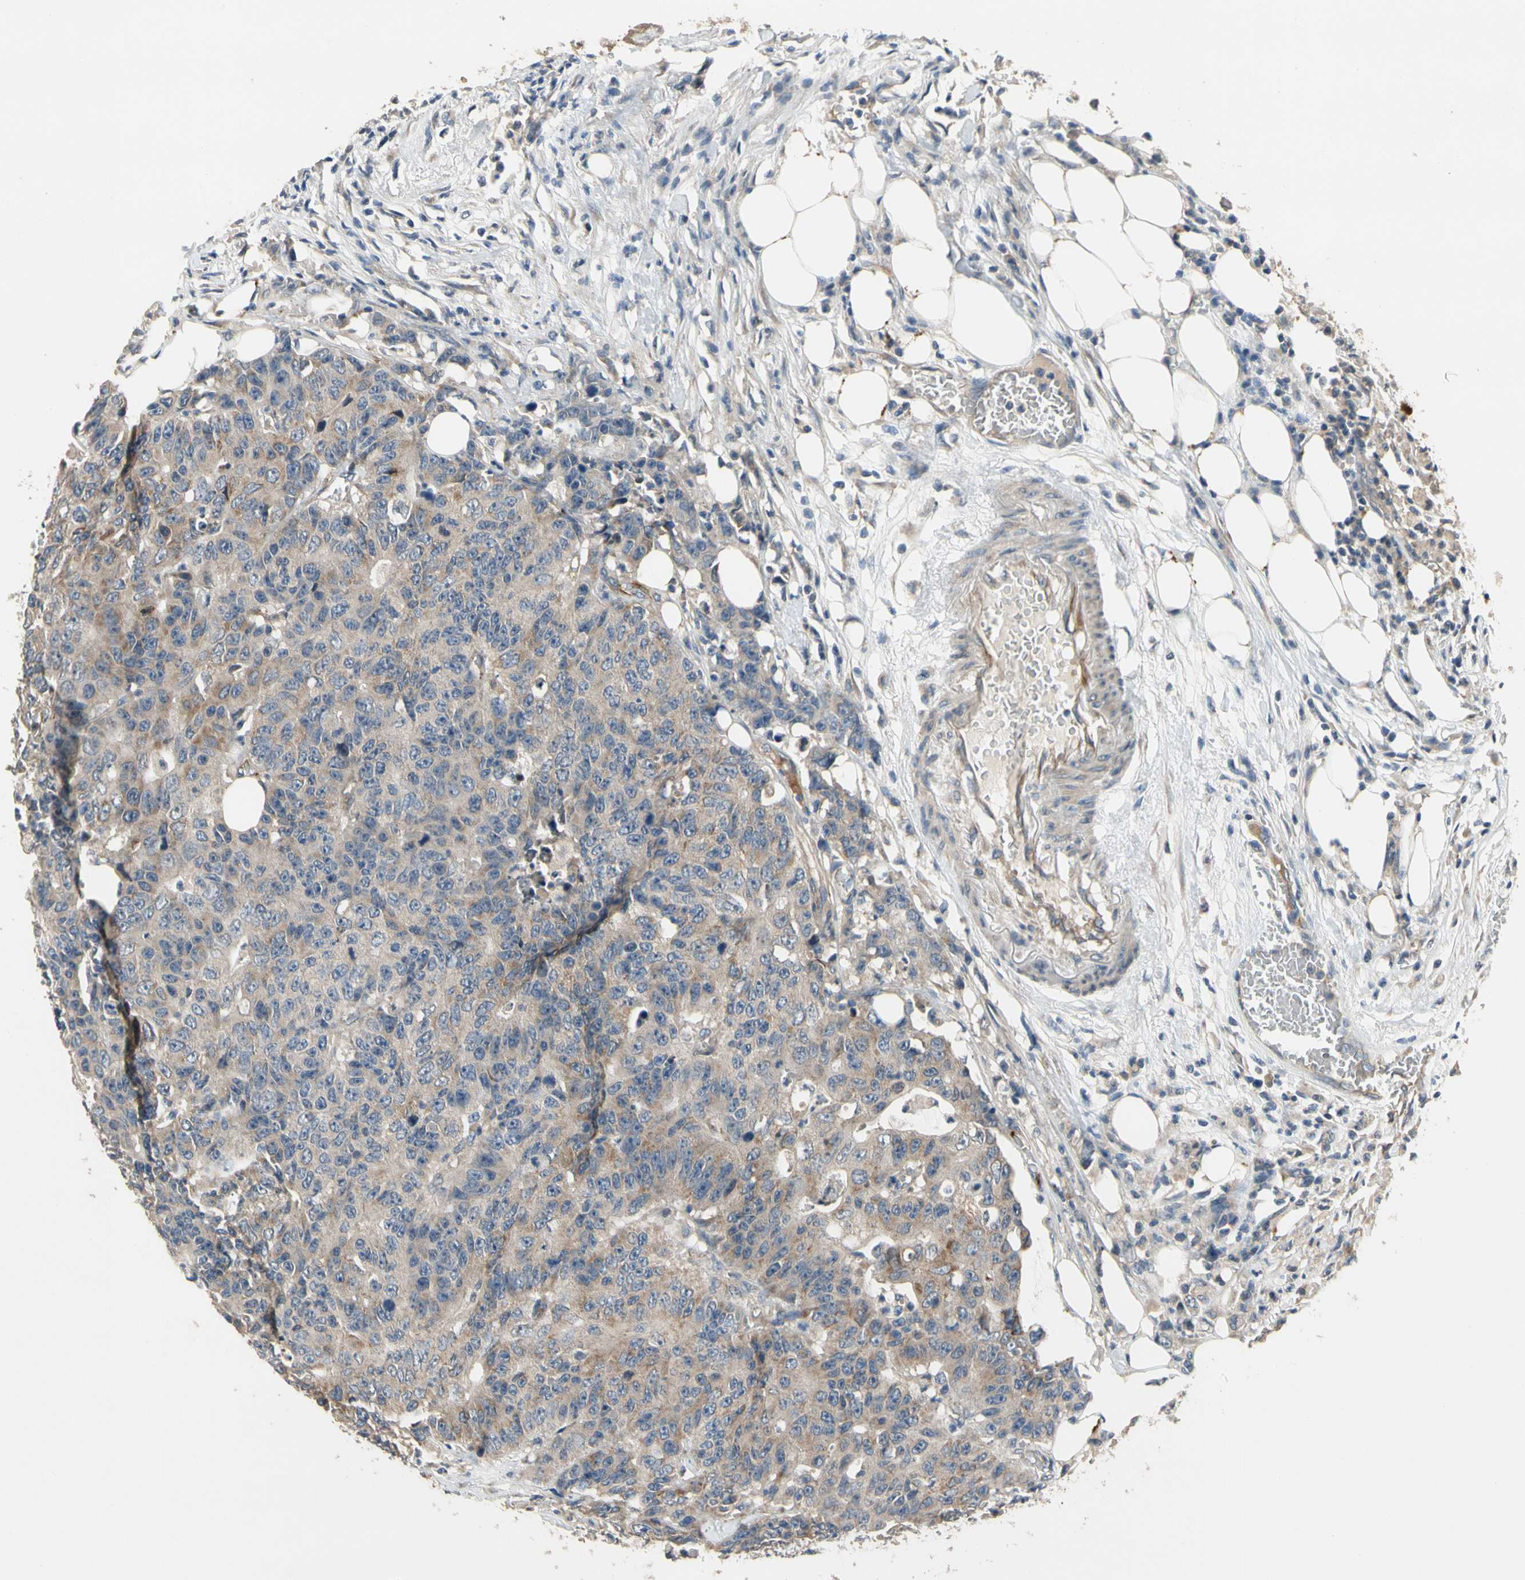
{"staining": {"intensity": "weak", "quantity": "25%-75%", "location": "cytoplasmic/membranous"}, "tissue": "colorectal cancer", "cell_type": "Tumor cells", "image_type": "cancer", "snomed": [{"axis": "morphology", "description": "Adenocarcinoma, NOS"}, {"axis": "topography", "description": "Colon"}], "caption": "There is low levels of weak cytoplasmic/membranous positivity in tumor cells of colorectal adenocarcinoma, as demonstrated by immunohistochemical staining (brown color).", "gene": "ALKBH3", "patient": {"sex": "female", "age": 86}}